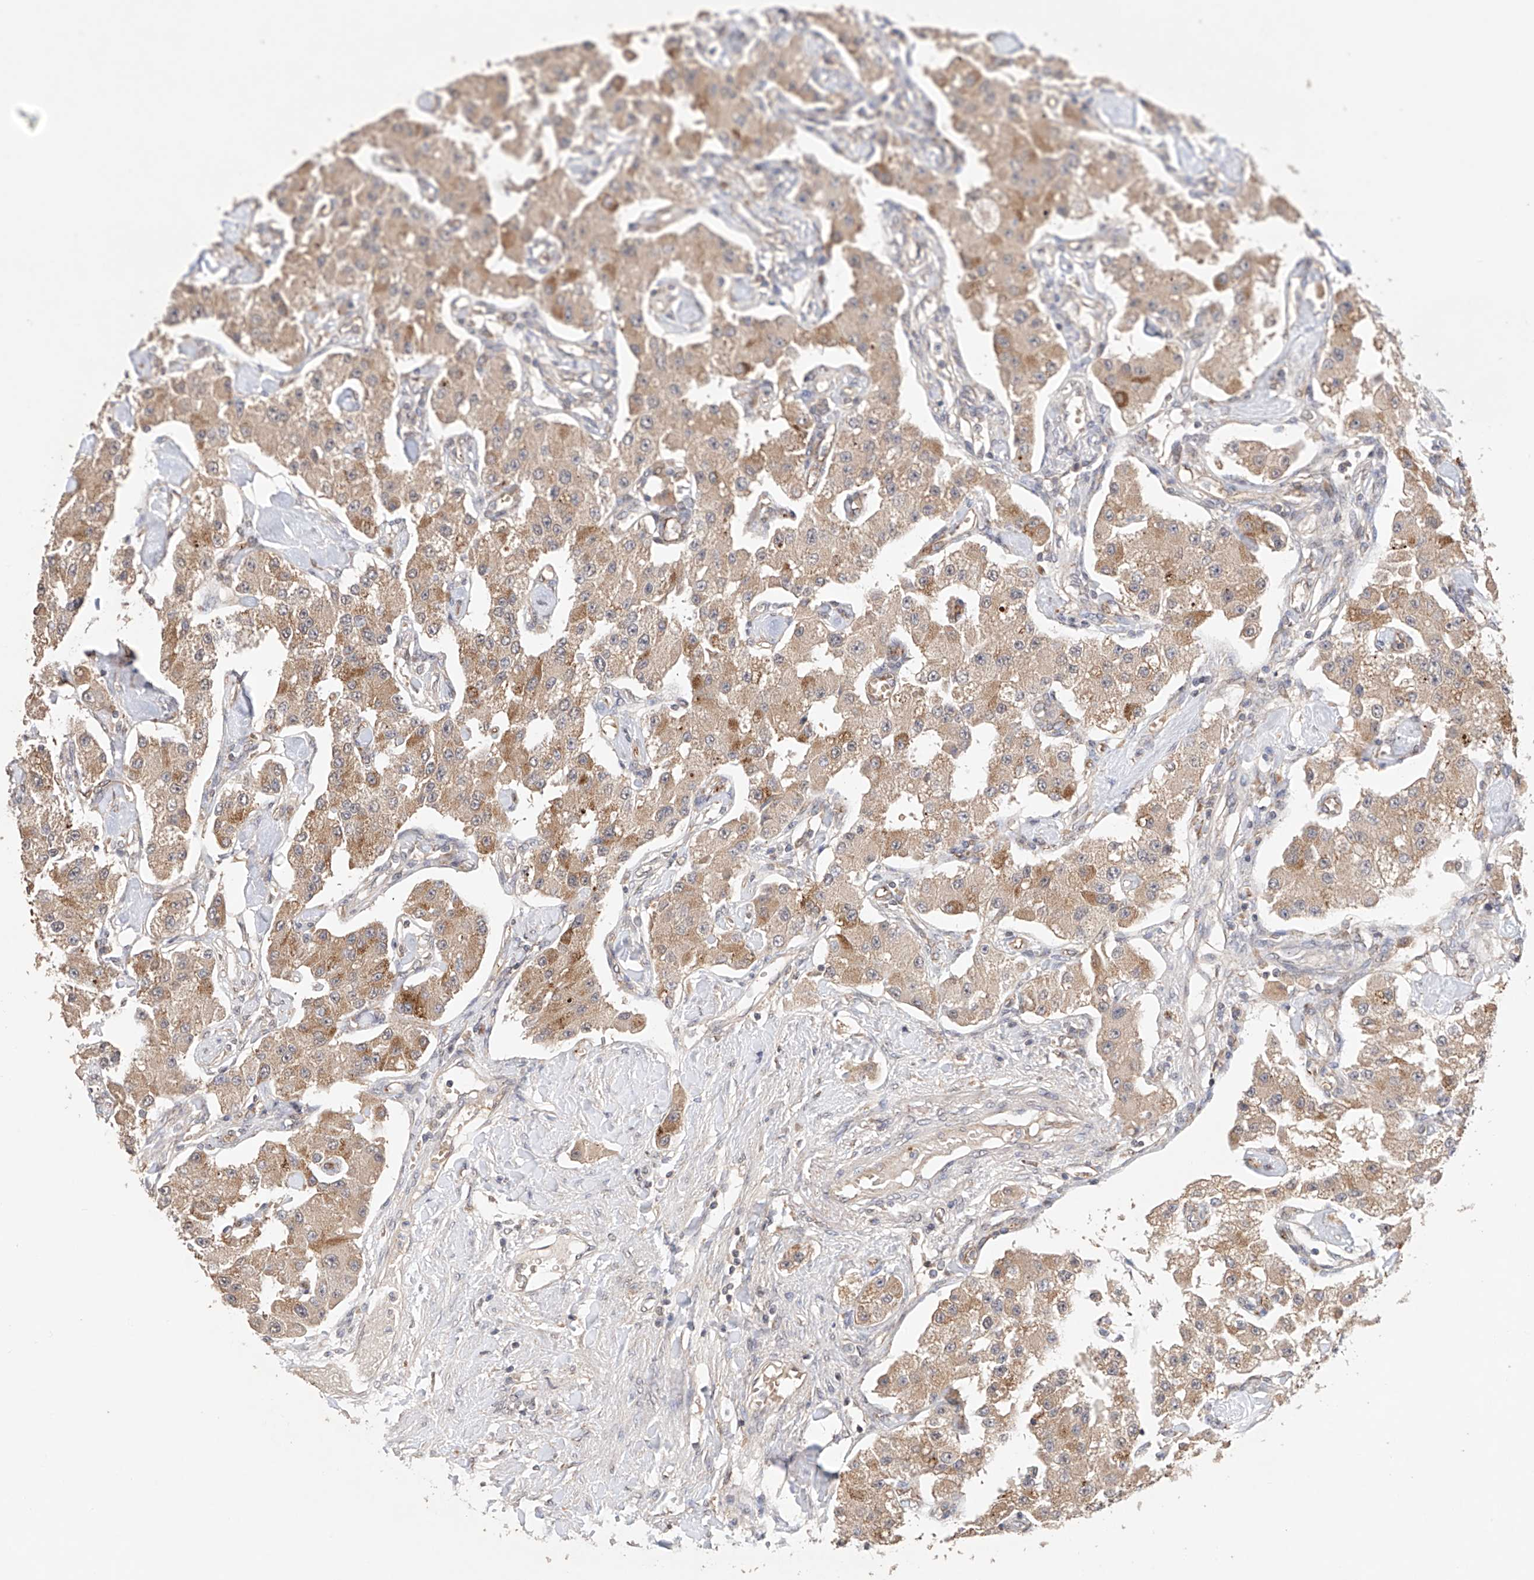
{"staining": {"intensity": "weak", "quantity": ">75%", "location": "cytoplasmic/membranous"}, "tissue": "carcinoid", "cell_type": "Tumor cells", "image_type": "cancer", "snomed": [{"axis": "morphology", "description": "Carcinoid, malignant, NOS"}, {"axis": "topography", "description": "Pancreas"}], "caption": "Brown immunohistochemical staining in human carcinoid (malignant) demonstrates weak cytoplasmic/membranous staining in about >75% of tumor cells.", "gene": "ZFHX2", "patient": {"sex": "male", "age": 41}}